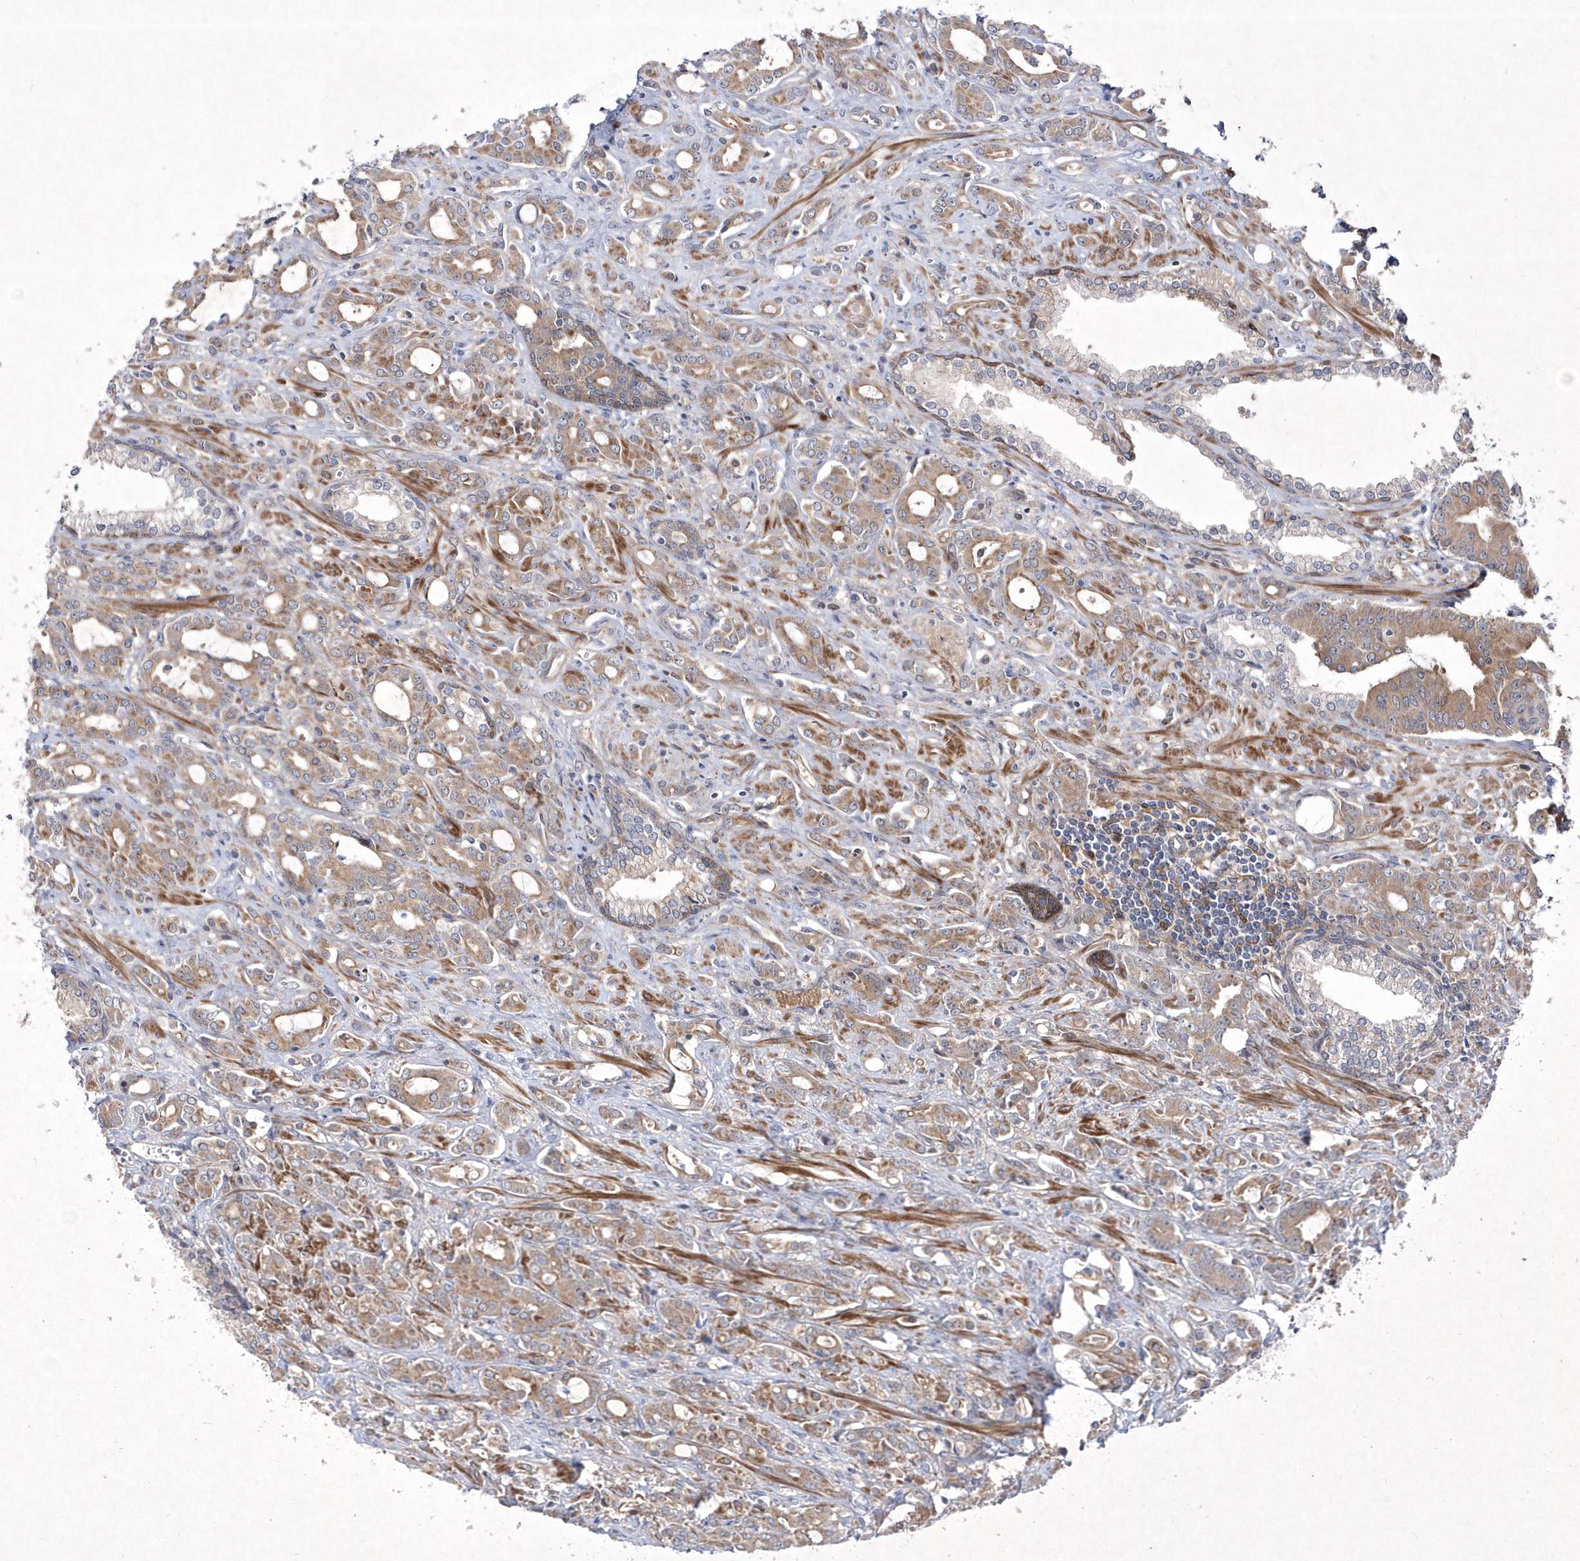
{"staining": {"intensity": "weak", "quantity": ">75%", "location": "cytoplasmic/membranous"}, "tissue": "prostate cancer", "cell_type": "Tumor cells", "image_type": "cancer", "snomed": [{"axis": "morphology", "description": "Adenocarcinoma, High grade"}, {"axis": "topography", "description": "Prostate"}], "caption": "Human adenocarcinoma (high-grade) (prostate) stained for a protein (brown) displays weak cytoplasmic/membranous positive expression in about >75% of tumor cells.", "gene": "DSPP", "patient": {"sex": "male", "age": 72}}